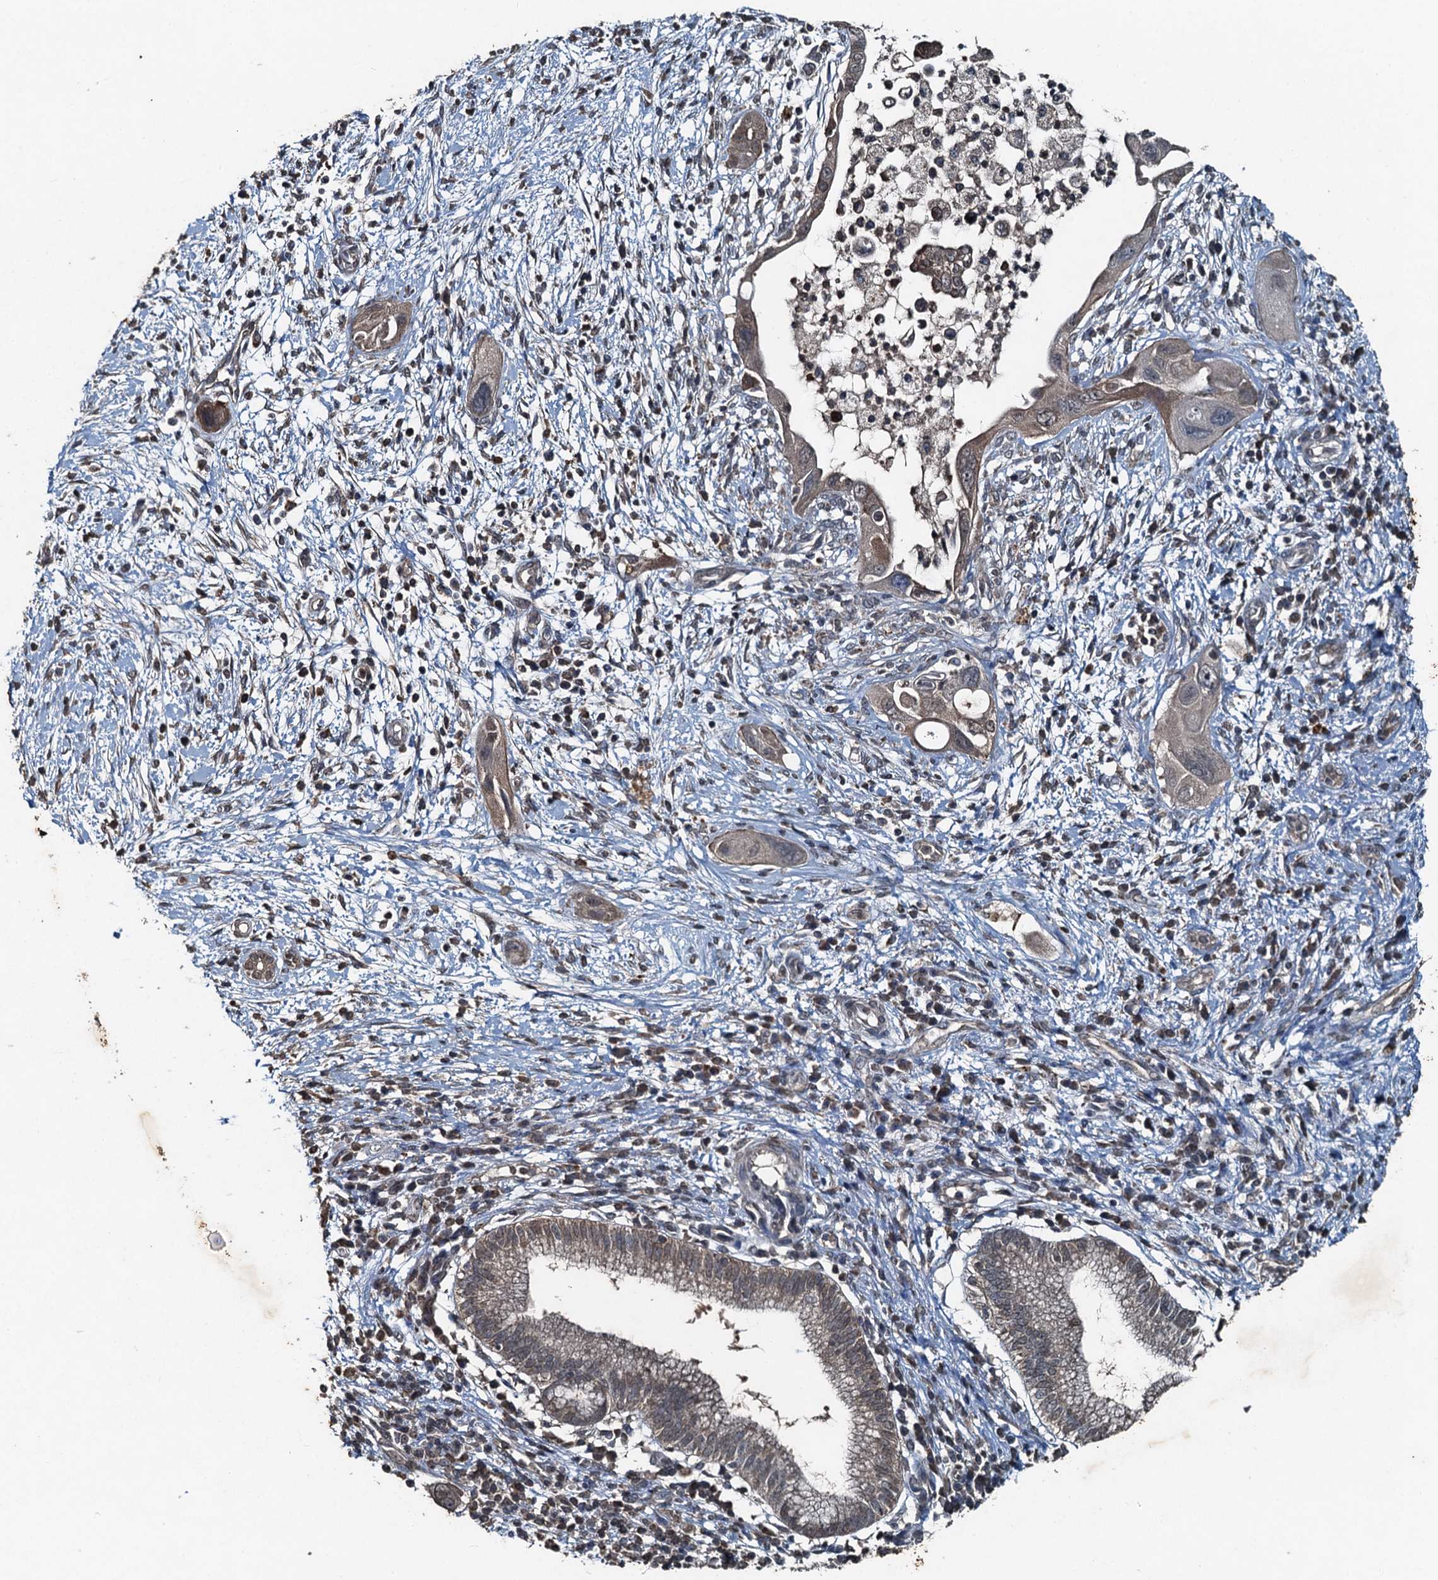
{"staining": {"intensity": "weak", "quantity": "25%-75%", "location": "cytoplasmic/membranous"}, "tissue": "pancreatic cancer", "cell_type": "Tumor cells", "image_type": "cancer", "snomed": [{"axis": "morphology", "description": "Adenocarcinoma, NOS"}, {"axis": "topography", "description": "Pancreas"}], "caption": "High-power microscopy captured an IHC micrograph of pancreatic adenocarcinoma, revealing weak cytoplasmic/membranous expression in about 25%-75% of tumor cells. (DAB (3,3'-diaminobenzidine) IHC, brown staining for protein, blue staining for nuclei).", "gene": "TCTN1", "patient": {"sex": "male", "age": 68}}